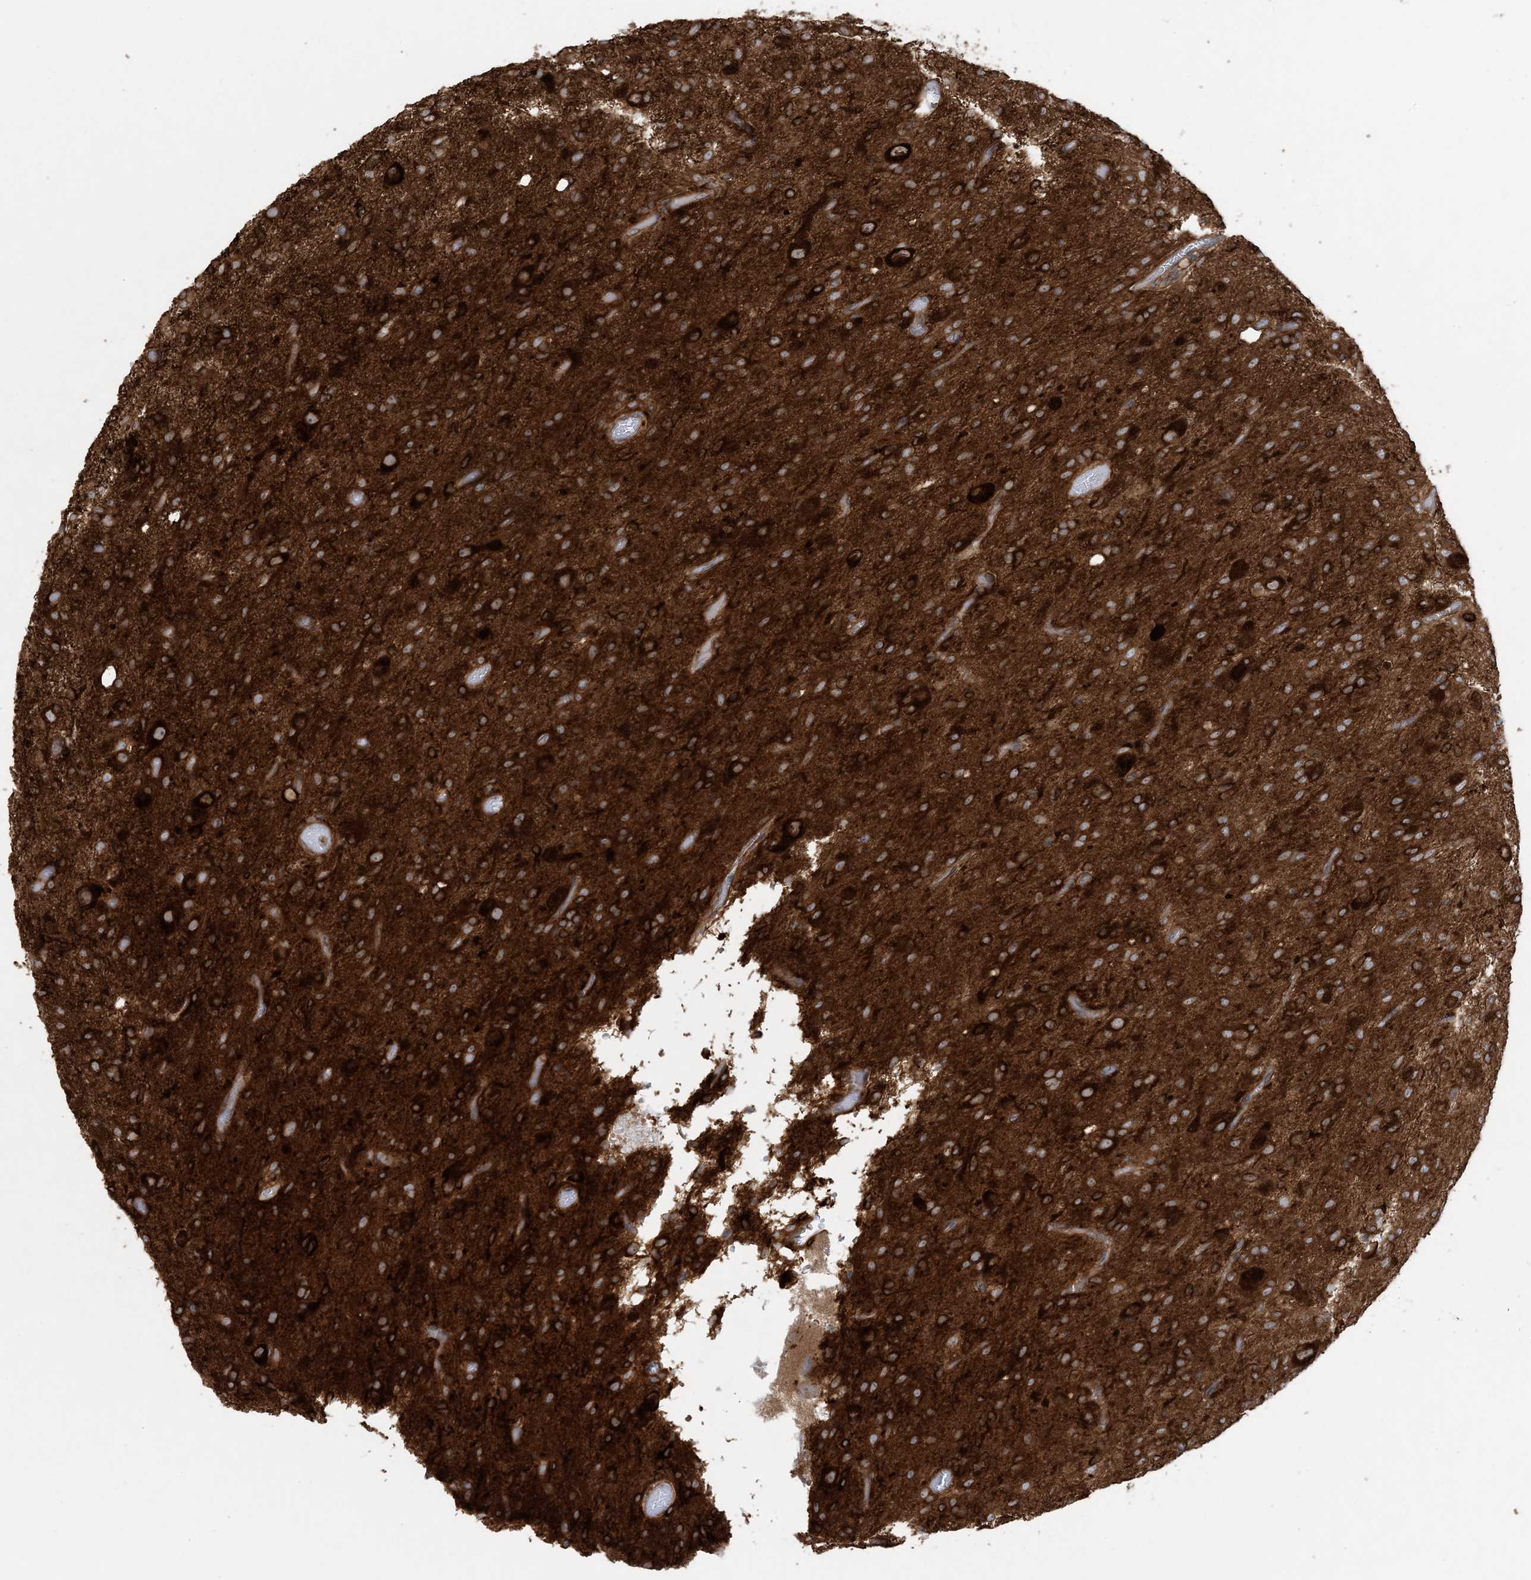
{"staining": {"intensity": "strong", "quantity": ">75%", "location": "cytoplasmic/membranous"}, "tissue": "glioma", "cell_type": "Tumor cells", "image_type": "cancer", "snomed": [{"axis": "morphology", "description": "Glioma, malignant, High grade"}, {"axis": "topography", "description": "Brain"}], "caption": "Protein expression analysis of human glioma reveals strong cytoplasmic/membranous expression in approximately >75% of tumor cells.", "gene": "OLA1", "patient": {"sex": "female", "age": 59}}